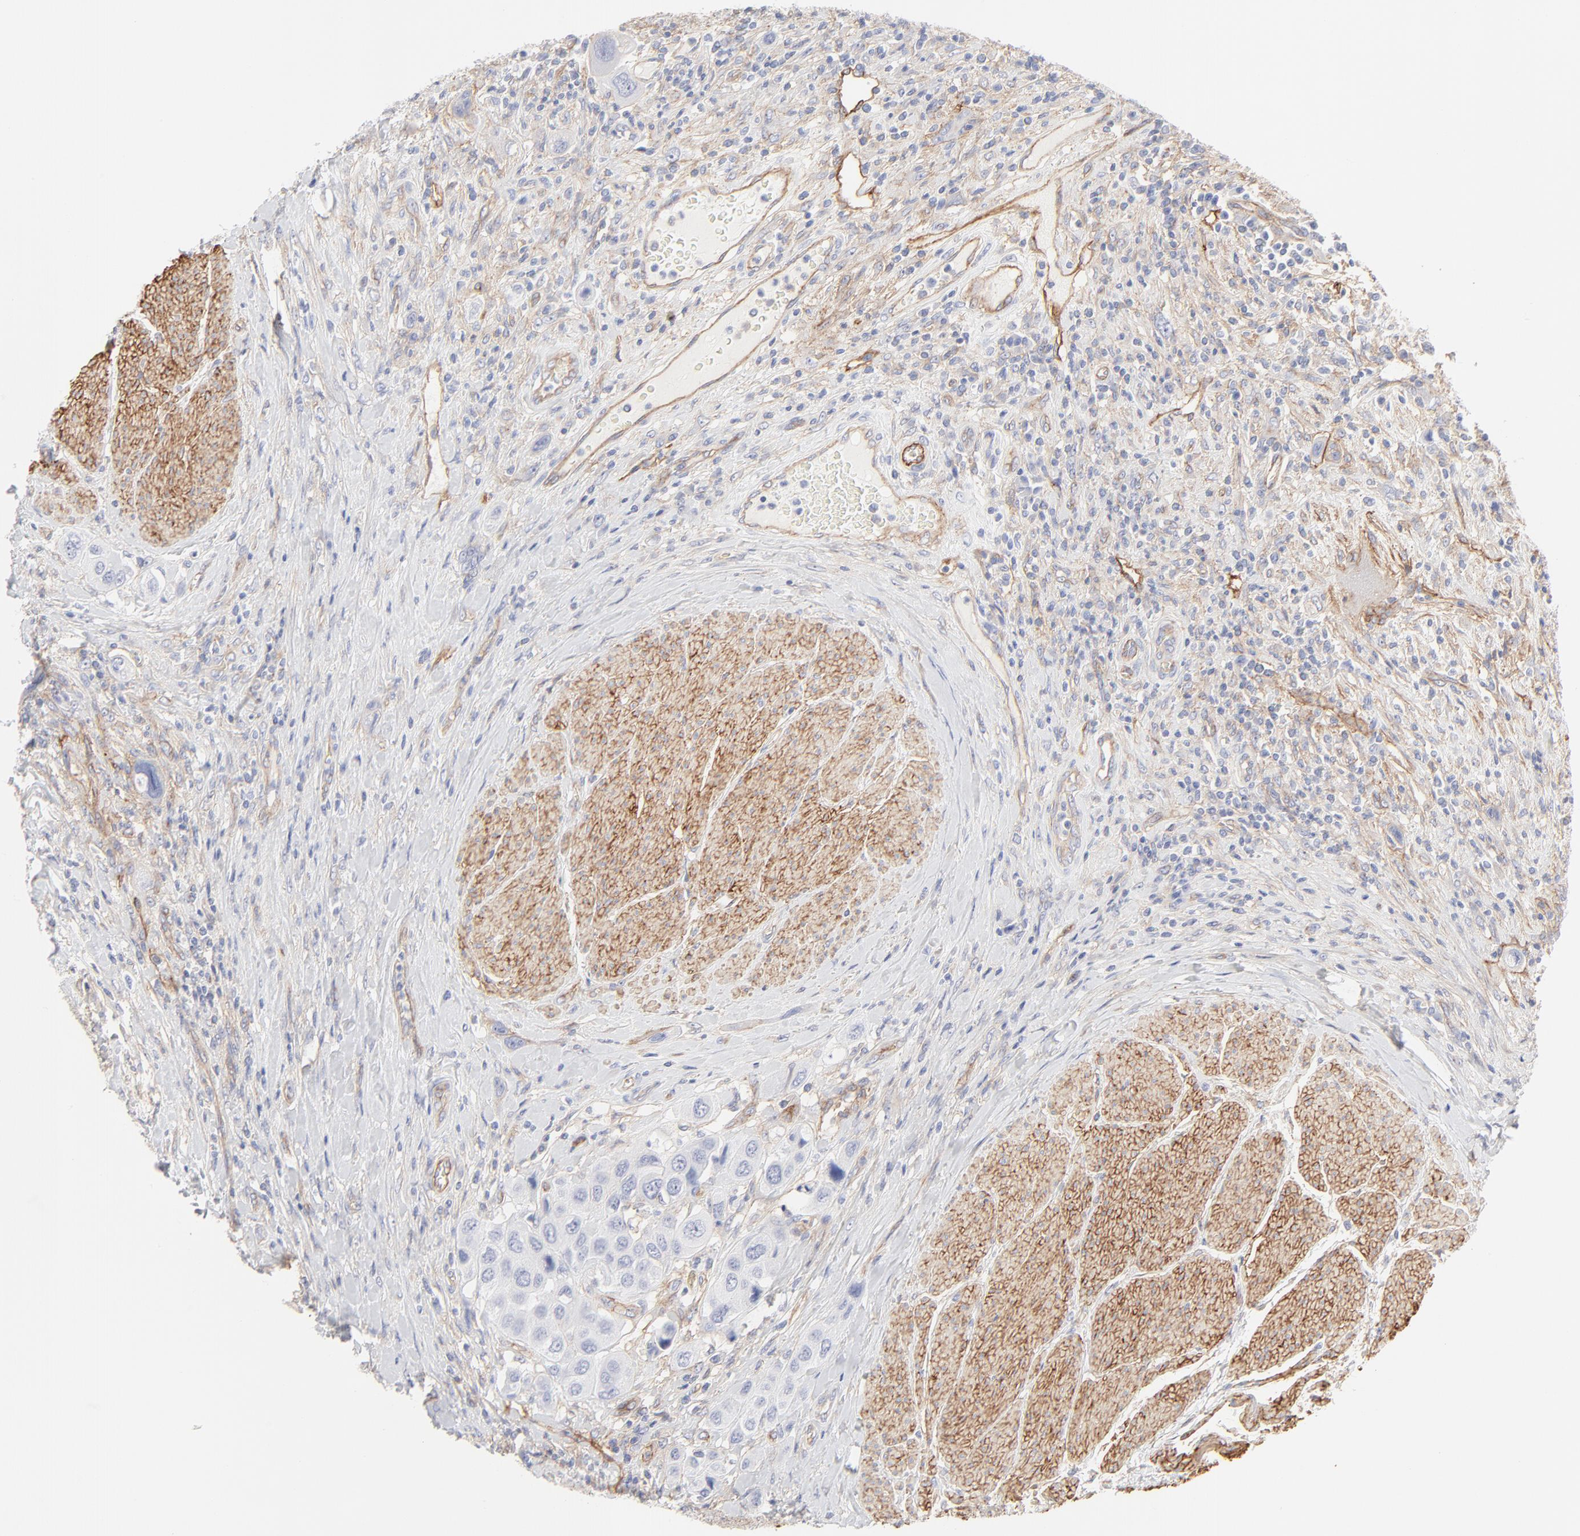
{"staining": {"intensity": "negative", "quantity": "none", "location": "none"}, "tissue": "urothelial cancer", "cell_type": "Tumor cells", "image_type": "cancer", "snomed": [{"axis": "morphology", "description": "Urothelial carcinoma, High grade"}, {"axis": "topography", "description": "Urinary bladder"}], "caption": "DAB (3,3'-diaminobenzidine) immunohistochemical staining of urothelial cancer displays no significant staining in tumor cells.", "gene": "ITGA5", "patient": {"sex": "male", "age": 50}}